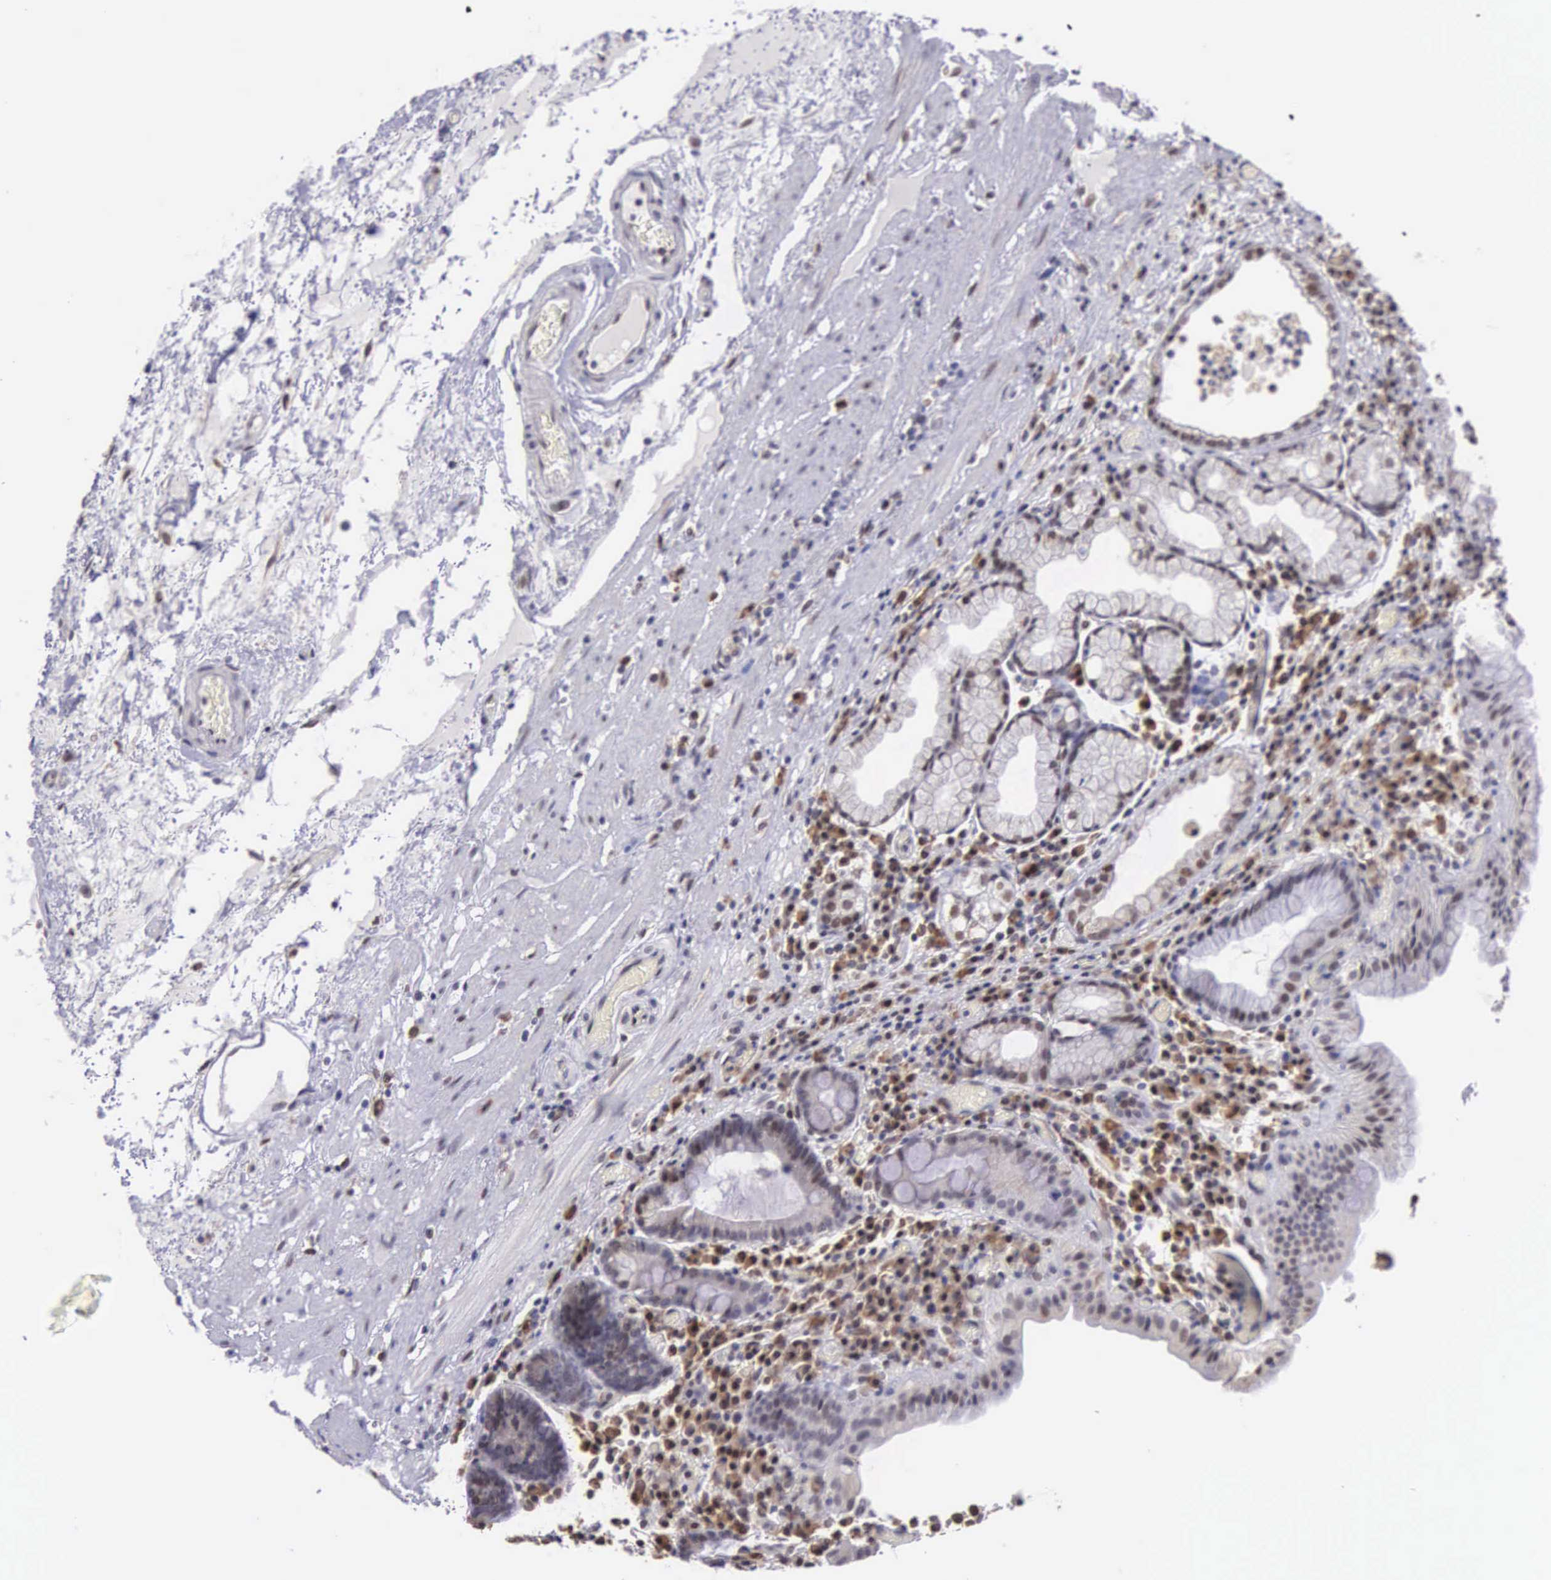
{"staining": {"intensity": "weak", "quantity": "25%-75%", "location": "cytoplasmic/membranous"}, "tissue": "stomach", "cell_type": "Glandular cells", "image_type": "normal", "snomed": [{"axis": "morphology", "description": "Normal tissue, NOS"}, {"axis": "topography", "description": "Stomach, lower"}, {"axis": "topography", "description": "Duodenum"}], "caption": "An image of human stomach stained for a protein reveals weak cytoplasmic/membranous brown staining in glandular cells. (Brightfield microscopy of DAB IHC at high magnification).", "gene": "SLC25A21", "patient": {"sex": "male", "age": 84}}